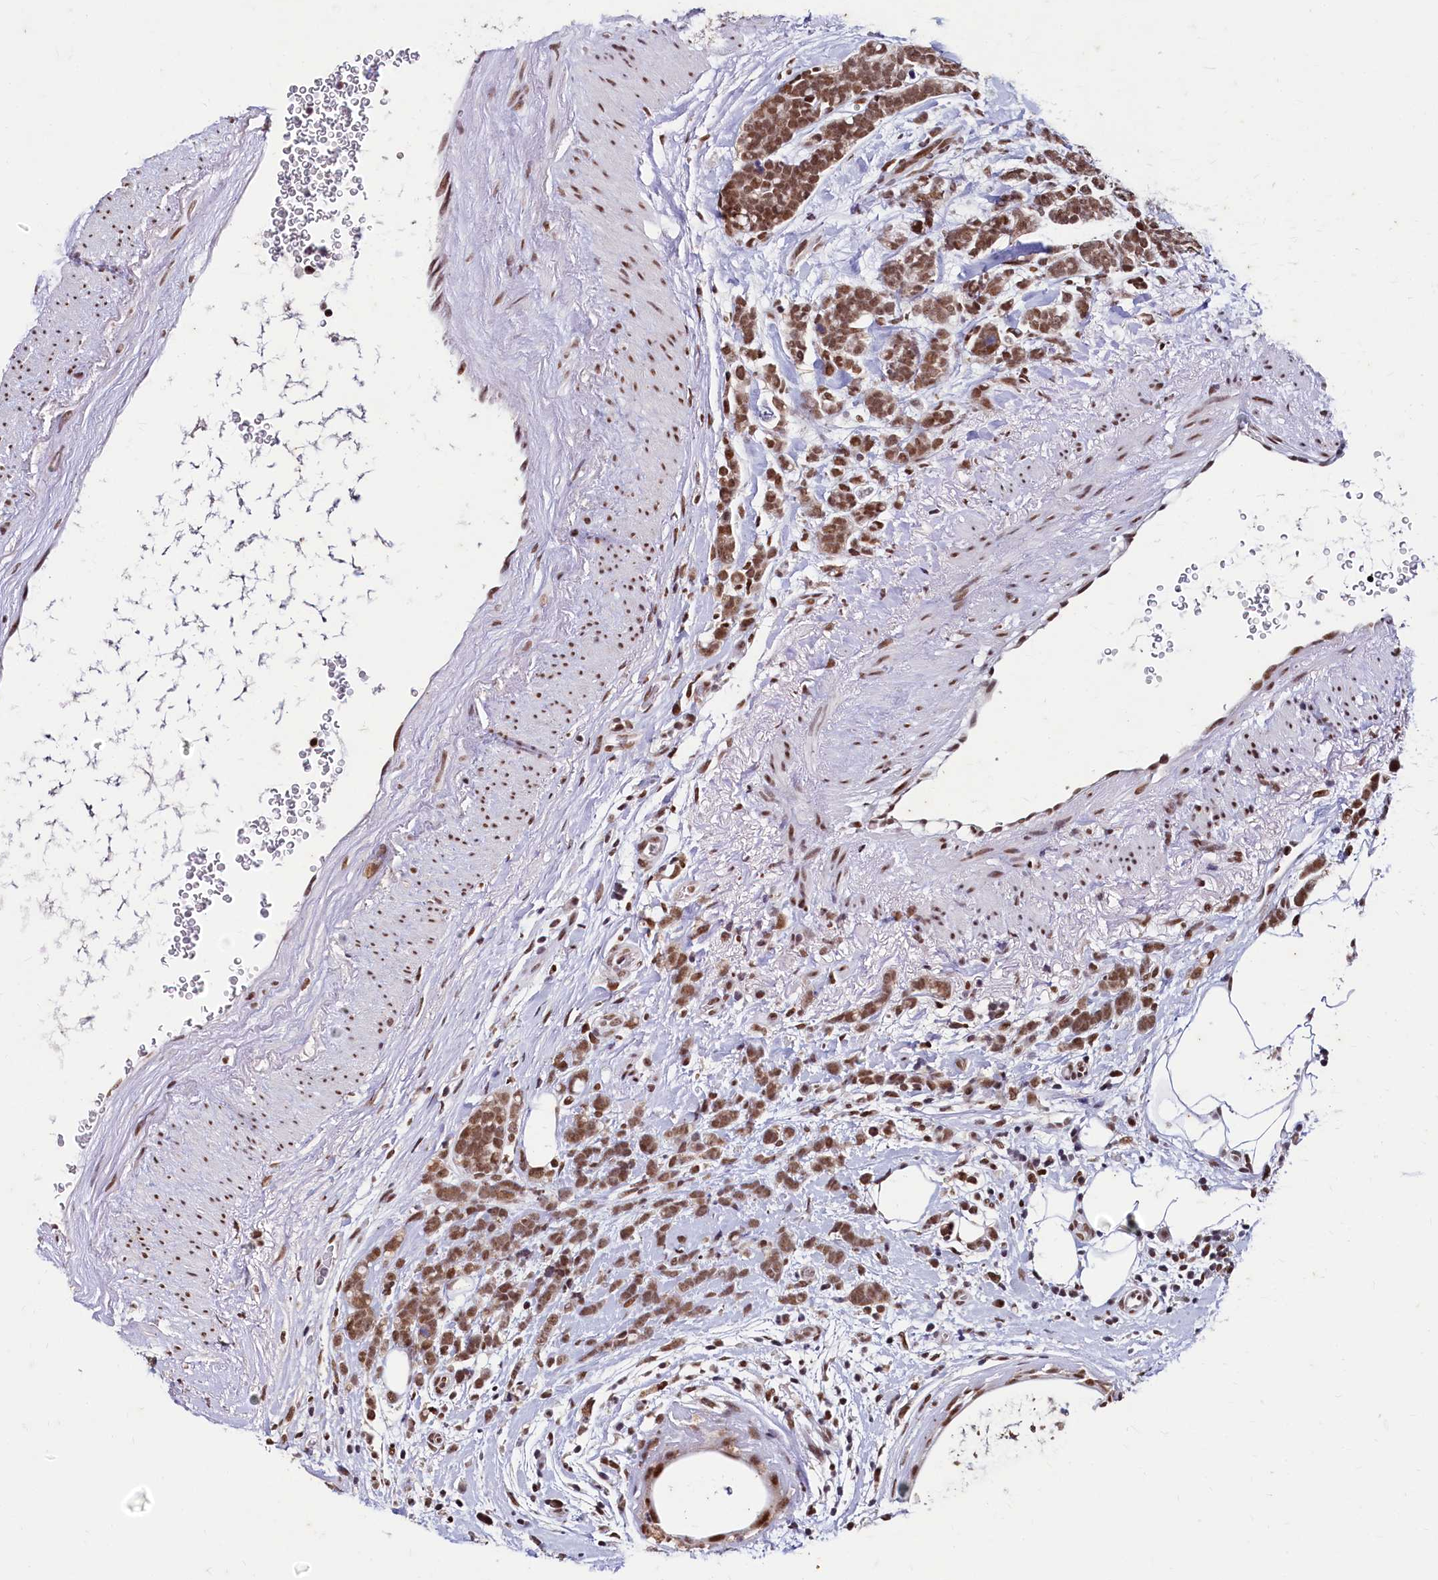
{"staining": {"intensity": "moderate", "quantity": ">75%", "location": "nuclear"}, "tissue": "breast cancer", "cell_type": "Tumor cells", "image_type": "cancer", "snomed": [{"axis": "morphology", "description": "Lobular carcinoma"}, {"axis": "topography", "description": "Breast"}], "caption": "About >75% of tumor cells in breast cancer (lobular carcinoma) reveal moderate nuclear protein positivity as visualized by brown immunohistochemical staining.", "gene": "CPSF7", "patient": {"sex": "female", "age": 58}}